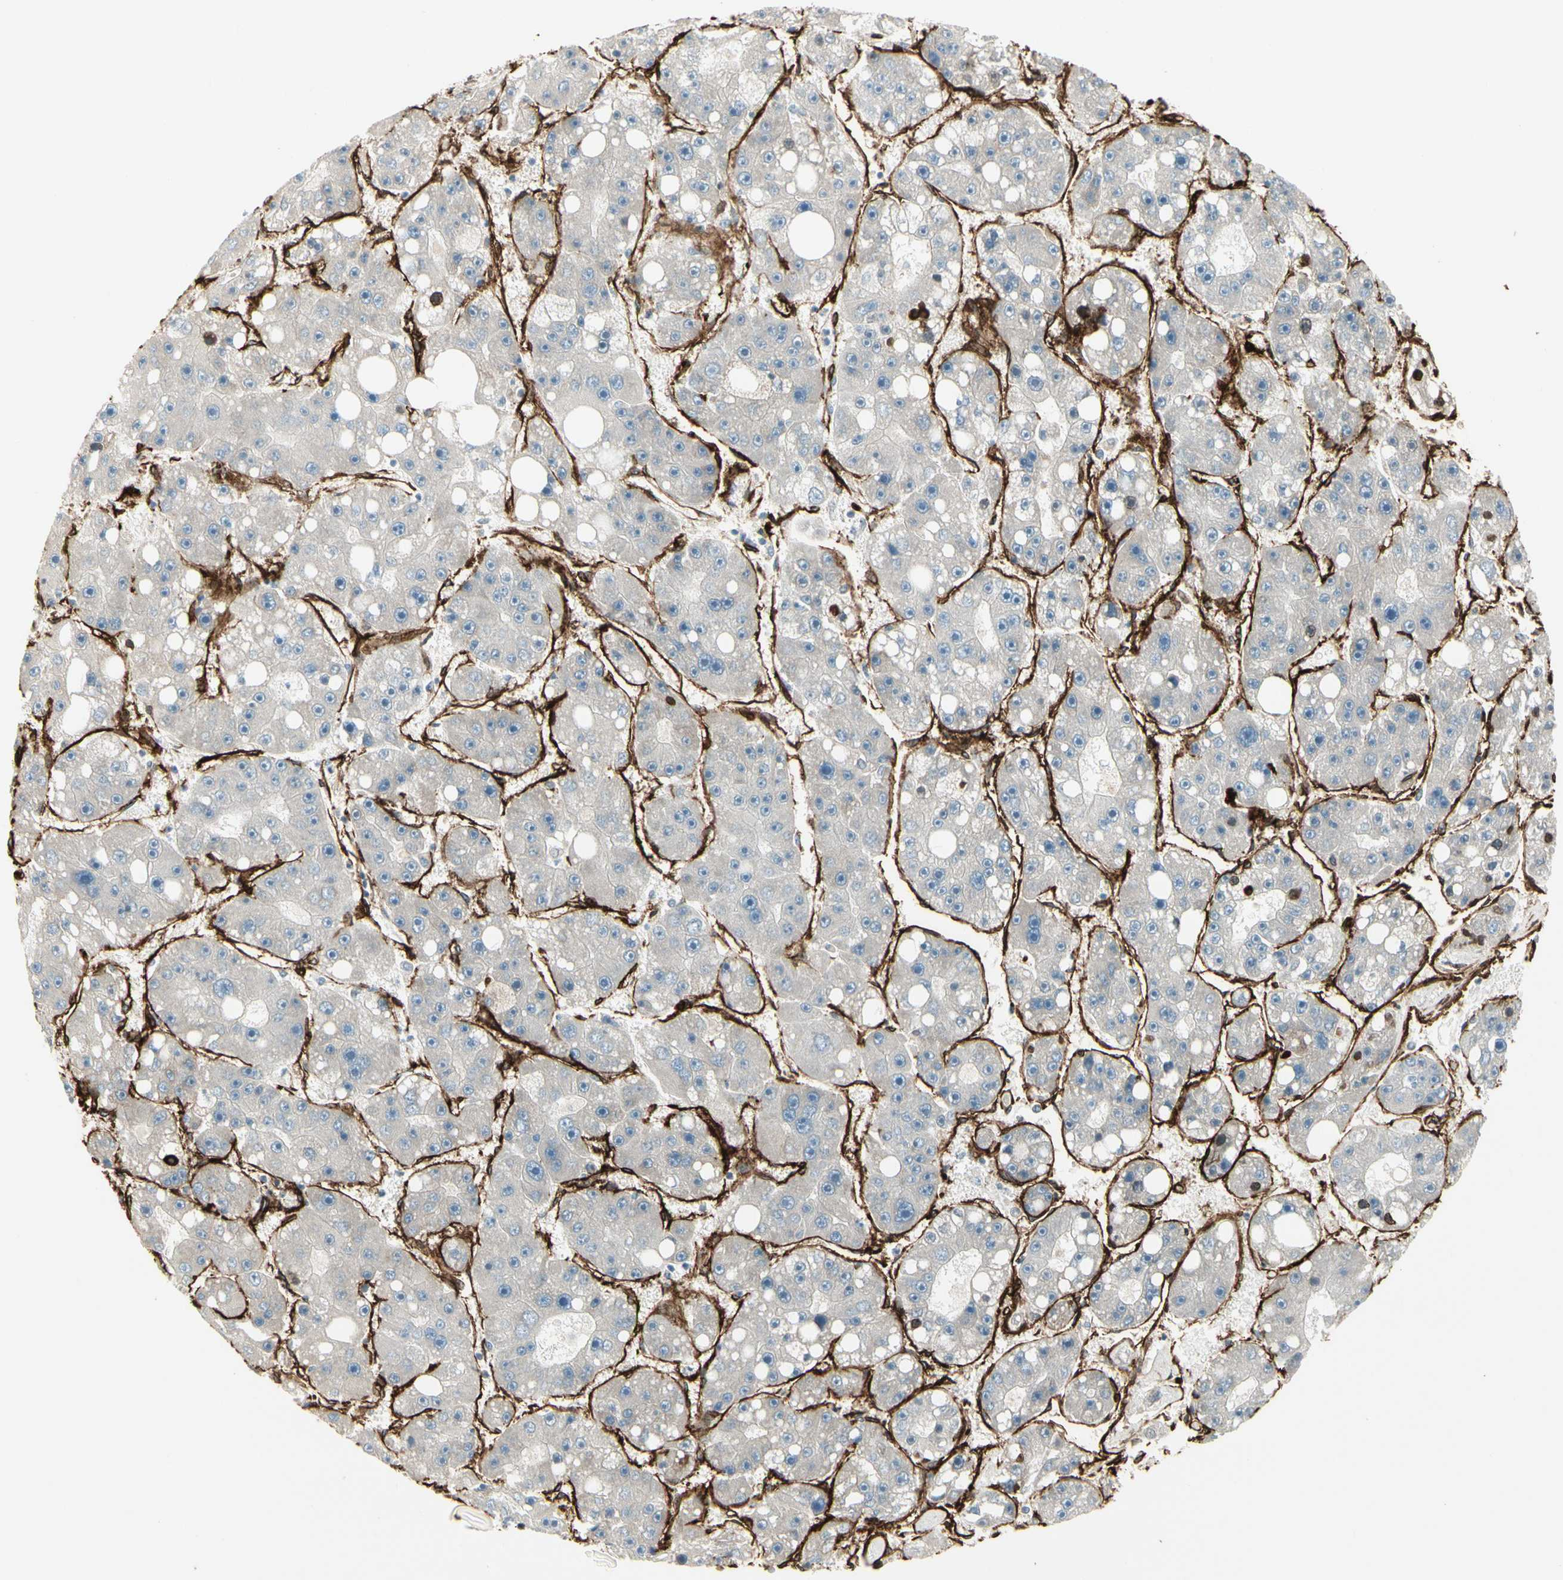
{"staining": {"intensity": "negative", "quantity": "none", "location": "none"}, "tissue": "liver cancer", "cell_type": "Tumor cells", "image_type": "cancer", "snomed": [{"axis": "morphology", "description": "Carcinoma, Hepatocellular, NOS"}, {"axis": "topography", "description": "Liver"}], "caption": "IHC histopathology image of neoplastic tissue: human hepatocellular carcinoma (liver) stained with DAB (3,3'-diaminobenzidine) displays no significant protein staining in tumor cells.", "gene": "MCAM", "patient": {"sex": "female", "age": 61}}